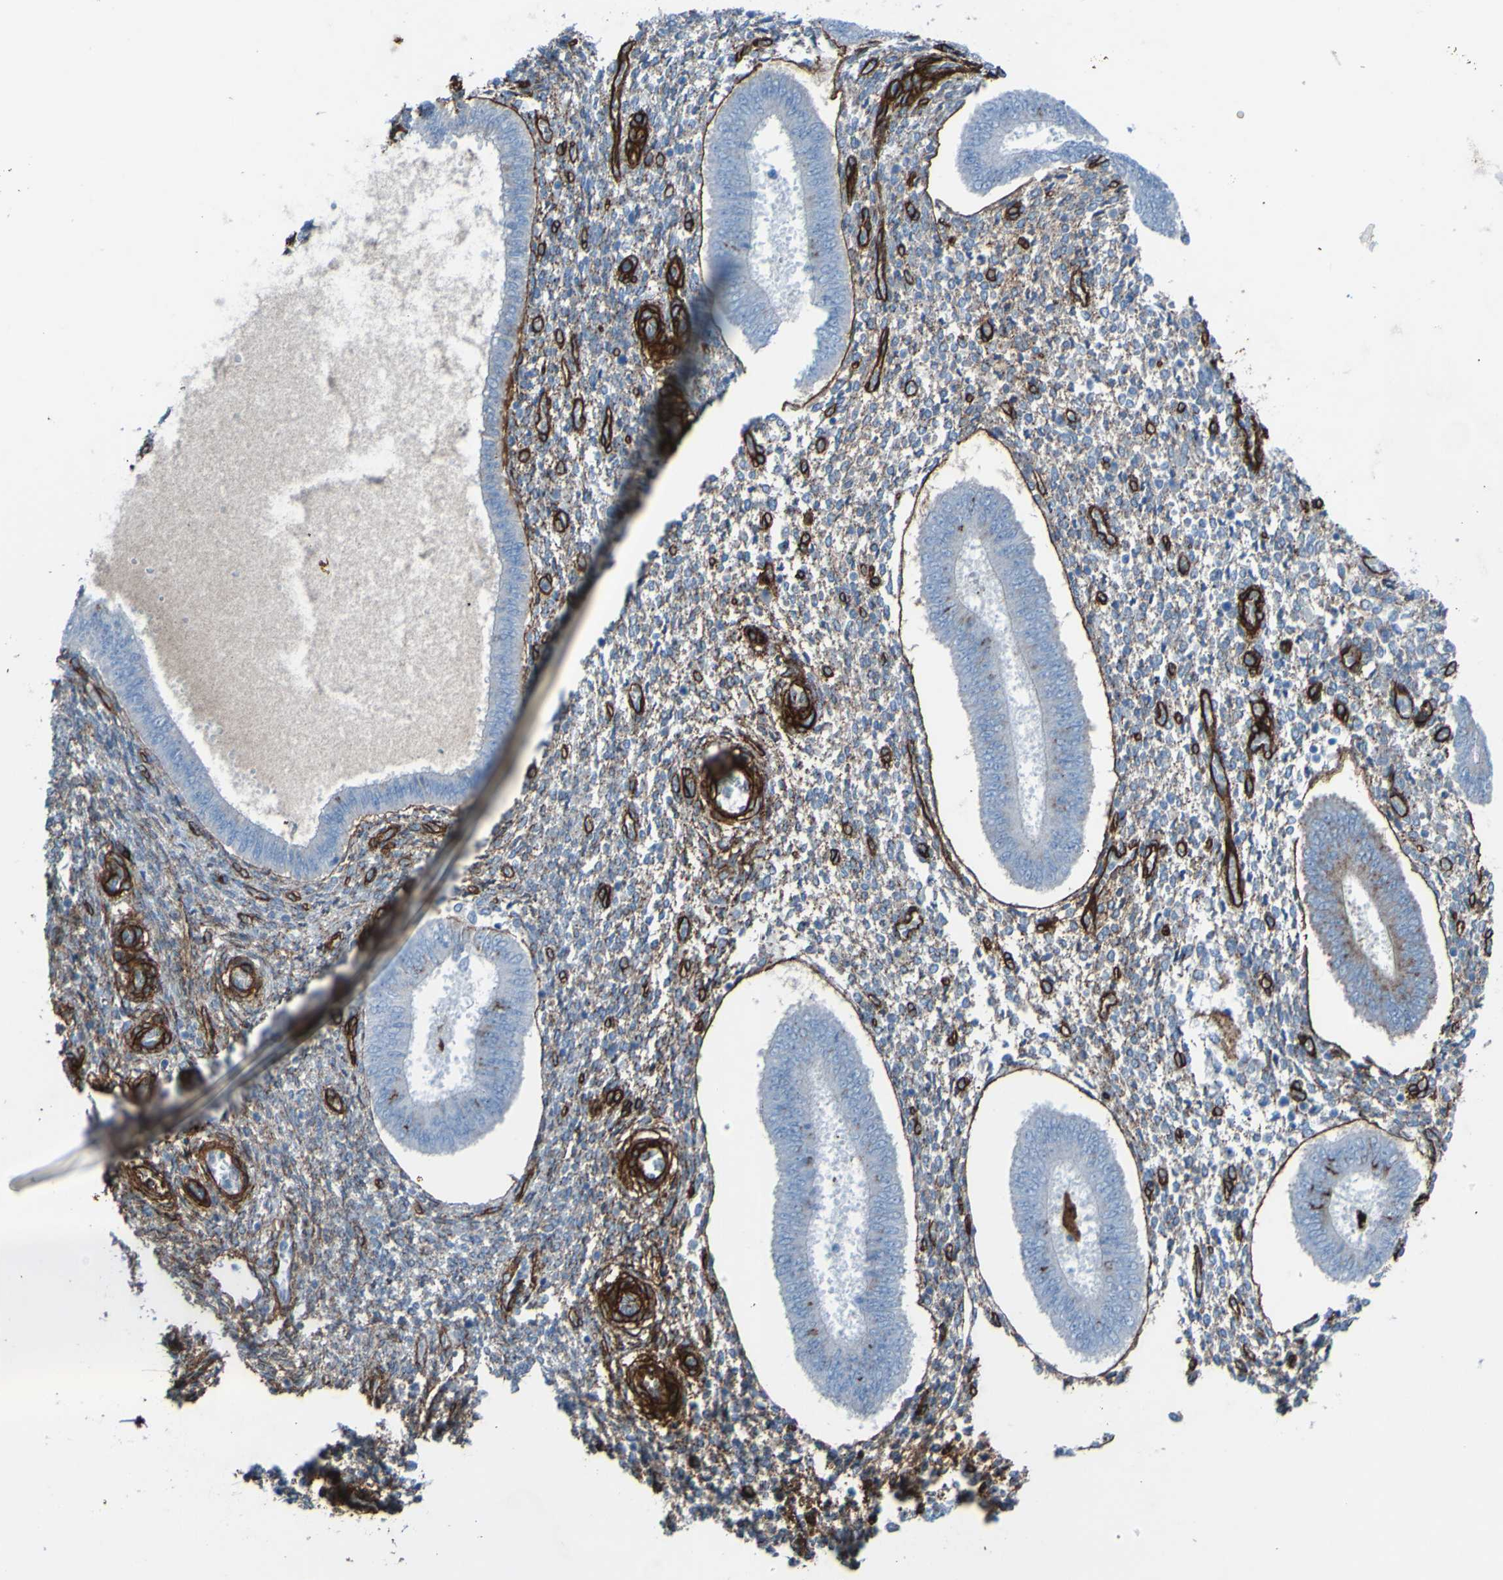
{"staining": {"intensity": "strong", "quantity": "25%-75%", "location": "cytoplasmic/membranous"}, "tissue": "endometrium", "cell_type": "Cells in endometrial stroma", "image_type": "normal", "snomed": [{"axis": "morphology", "description": "Normal tissue, NOS"}, {"axis": "topography", "description": "Endometrium"}], "caption": "Endometrium stained for a protein (brown) reveals strong cytoplasmic/membranous positive staining in about 25%-75% of cells in endometrial stroma.", "gene": "COL4A2", "patient": {"sex": "female", "age": 35}}